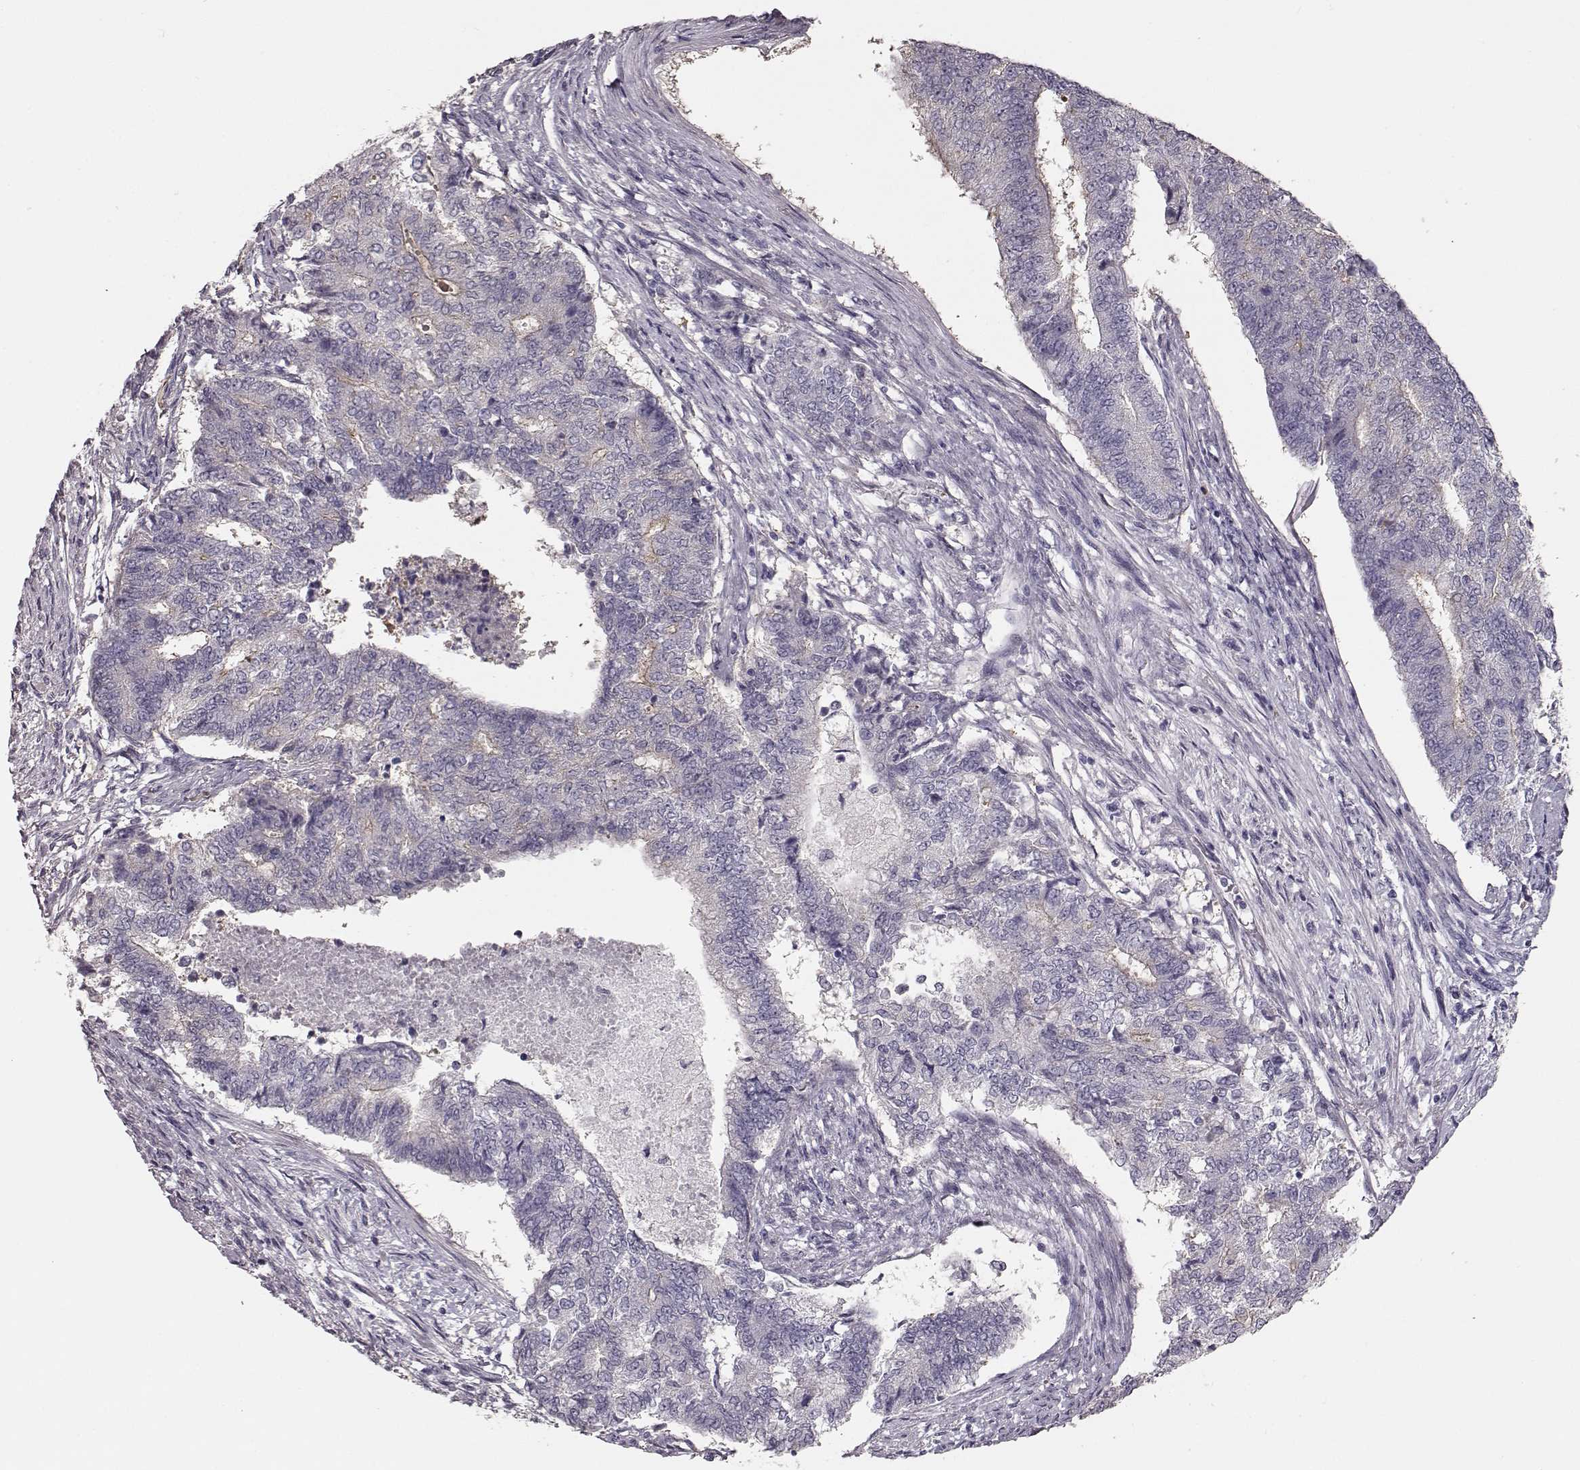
{"staining": {"intensity": "weak", "quantity": "<25%", "location": "cytoplasmic/membranous"}, "tissue": "endometrial cancer", "cell_type": "Tumor cells", "image_type": "cancer", "snomed": [{"axis": "morphology", "description": "Adenocarcinoma, NOS"}, {"axis": "topography", "description": "Endometrium"}], "caption": "IHC micrograph of human endometrial adenocarcinoma stained for a protein (brown), which exhibits no expression in tumor cells.", "gene": "GPR50", "patient": {"sex": "female", "age": 65}}